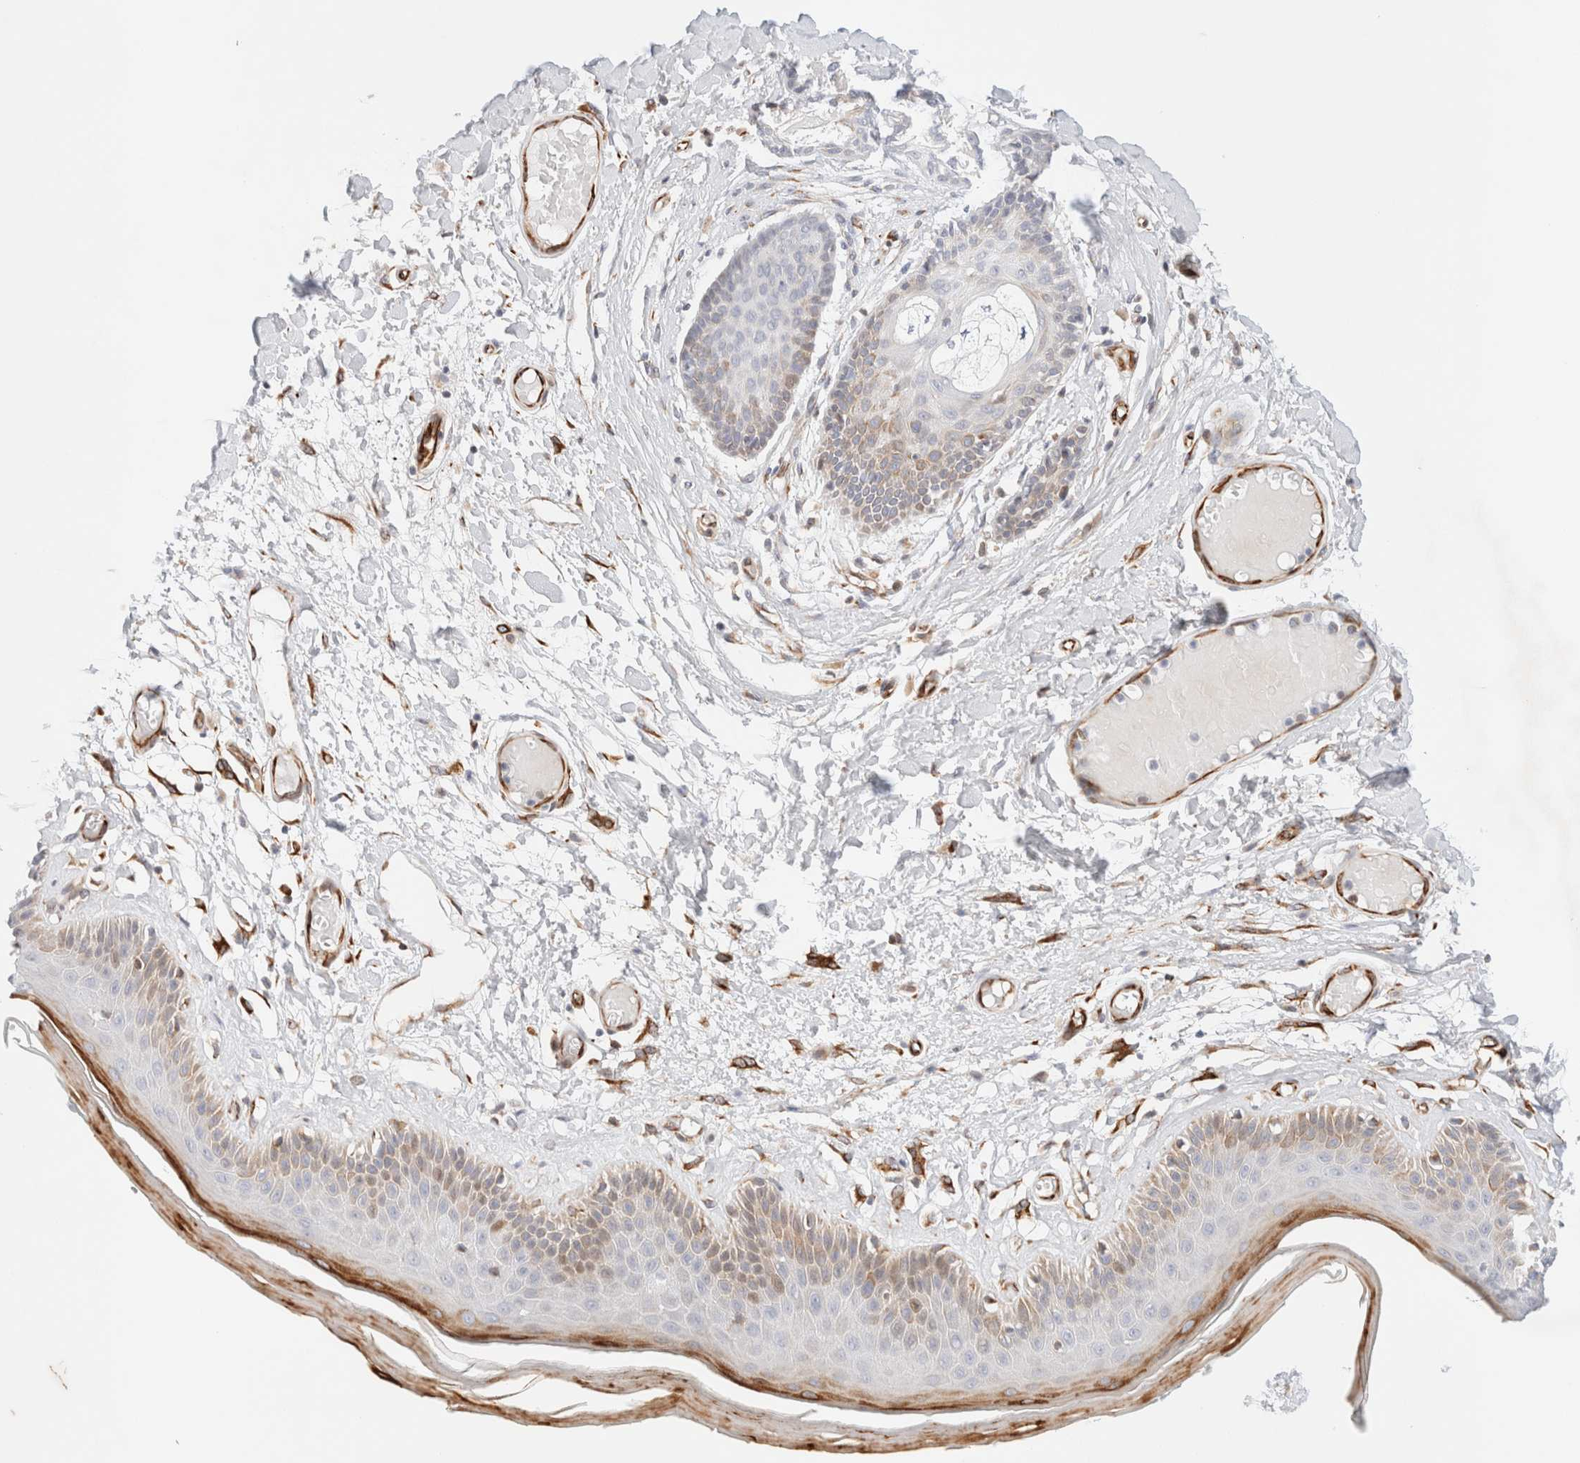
{"staining": {"intensity": "moderate", "quantity": "<25%", "location": "cytoplasmic/membranous"}, "tissue": "skin", "cell_type": "Epidermal cells", "image_type": "normal", "snomed": [{"axis": "morphology", "description": "Normal tissue, NOS"}, {"axis": "topography", "description": "Vulva"}], "caption": "Approximately <25% of epidermal cells in unremarkable human skin exhibit moderate cytoplasmic/membranous protein positivity as visualized by brown immunohistochemical staining.", "gene": "SLC25A48", "patient": {"sex": "female", "age": 73}}